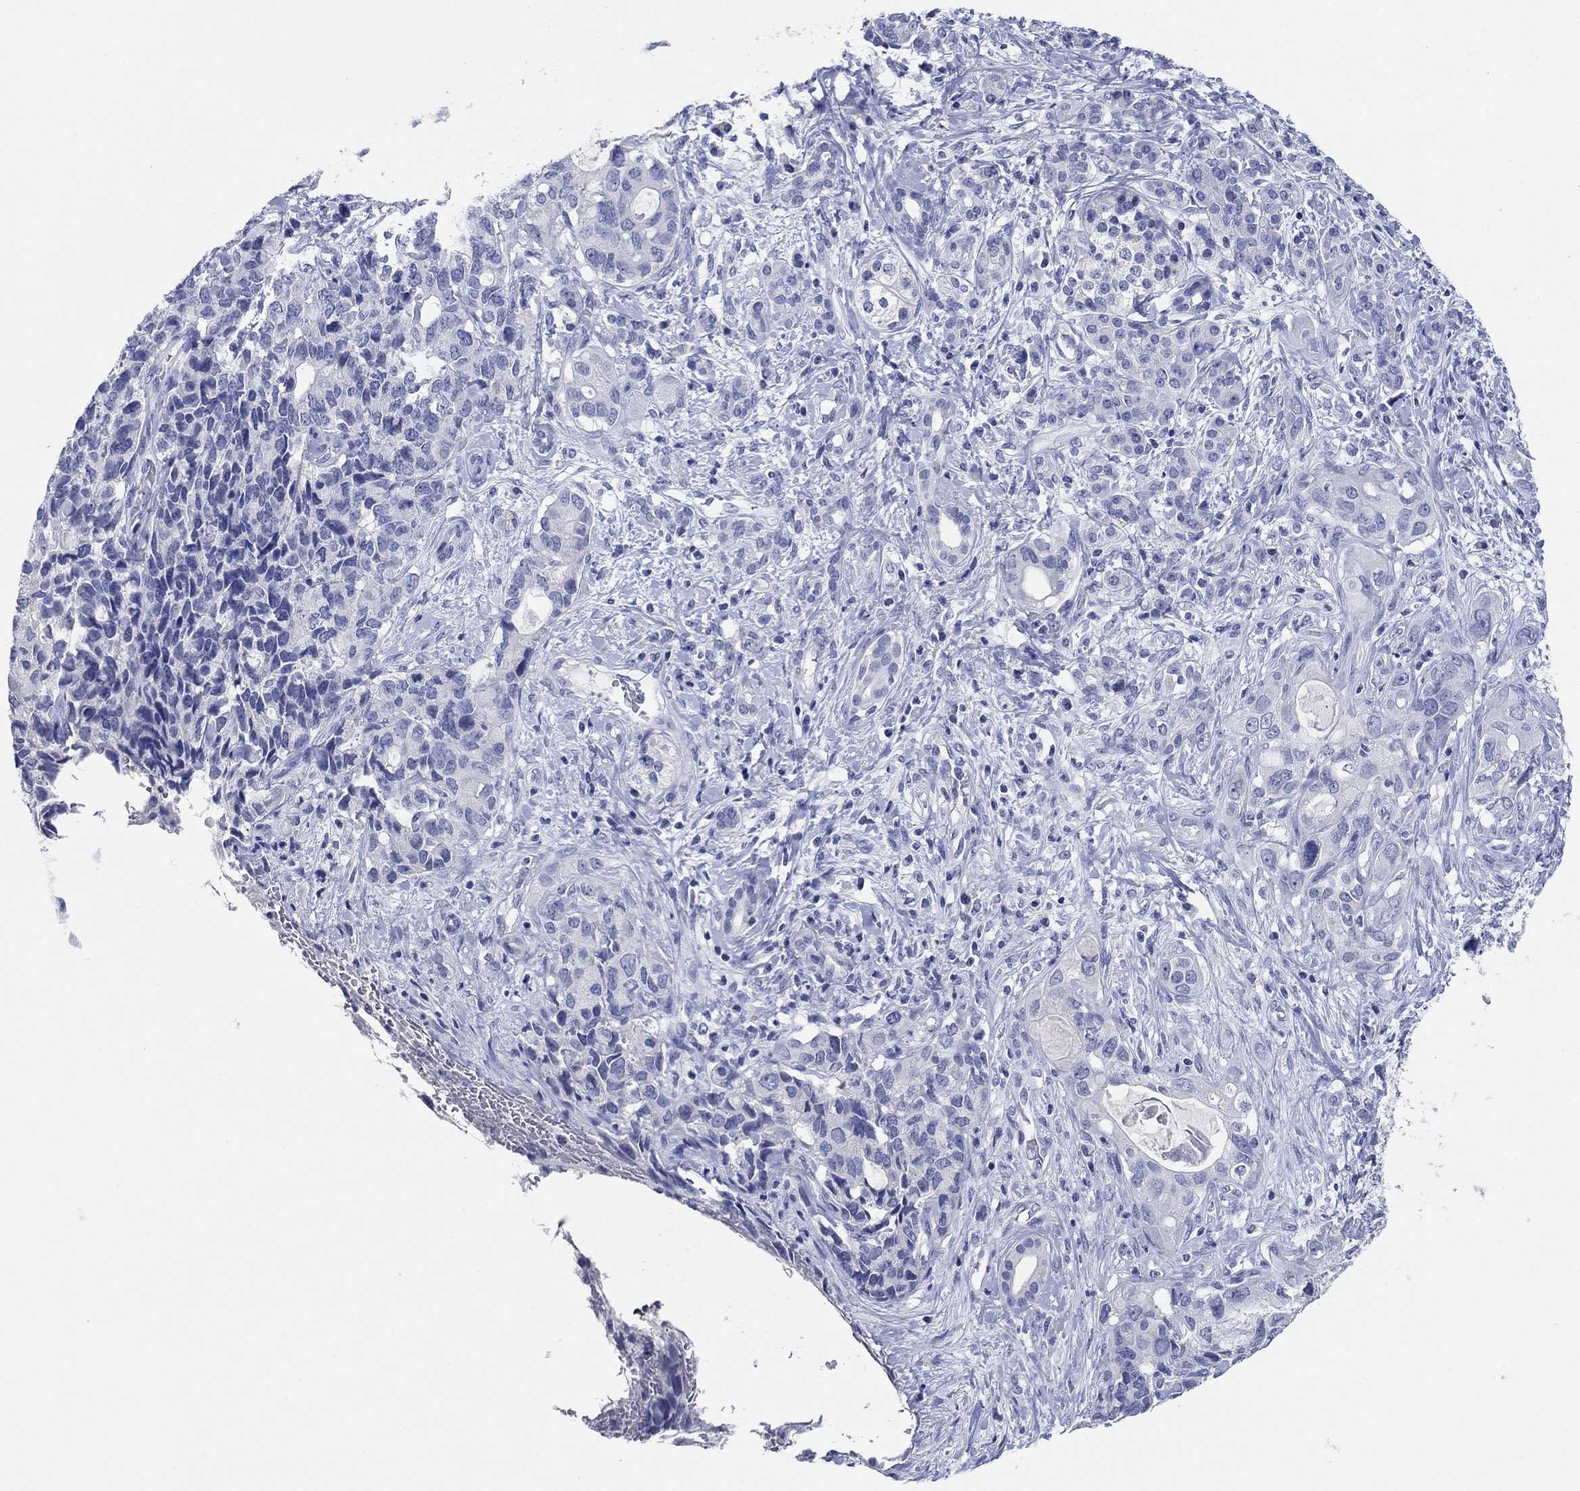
{"staining": {"intensity": "negative", "quantity": "none", "location": "none"}, "tissue": "pancreatic cancer", "cell_type": "Tumor cells", "image_type": "cancer", "snomed": [{"axis": "morphology", "description": "Adenocarcinoma, NOS"}, {"axis": "topography", "description": "Pancreas"}], "caption": "Tumor cells show no significant staining in pancreatic cancer (adenocarcinoma). (Immunohistochemistry (ihc), brightfield microscopy, high magnification).", "gene": "POU5F1", "patient": {"sex": "female", "age": 56}}